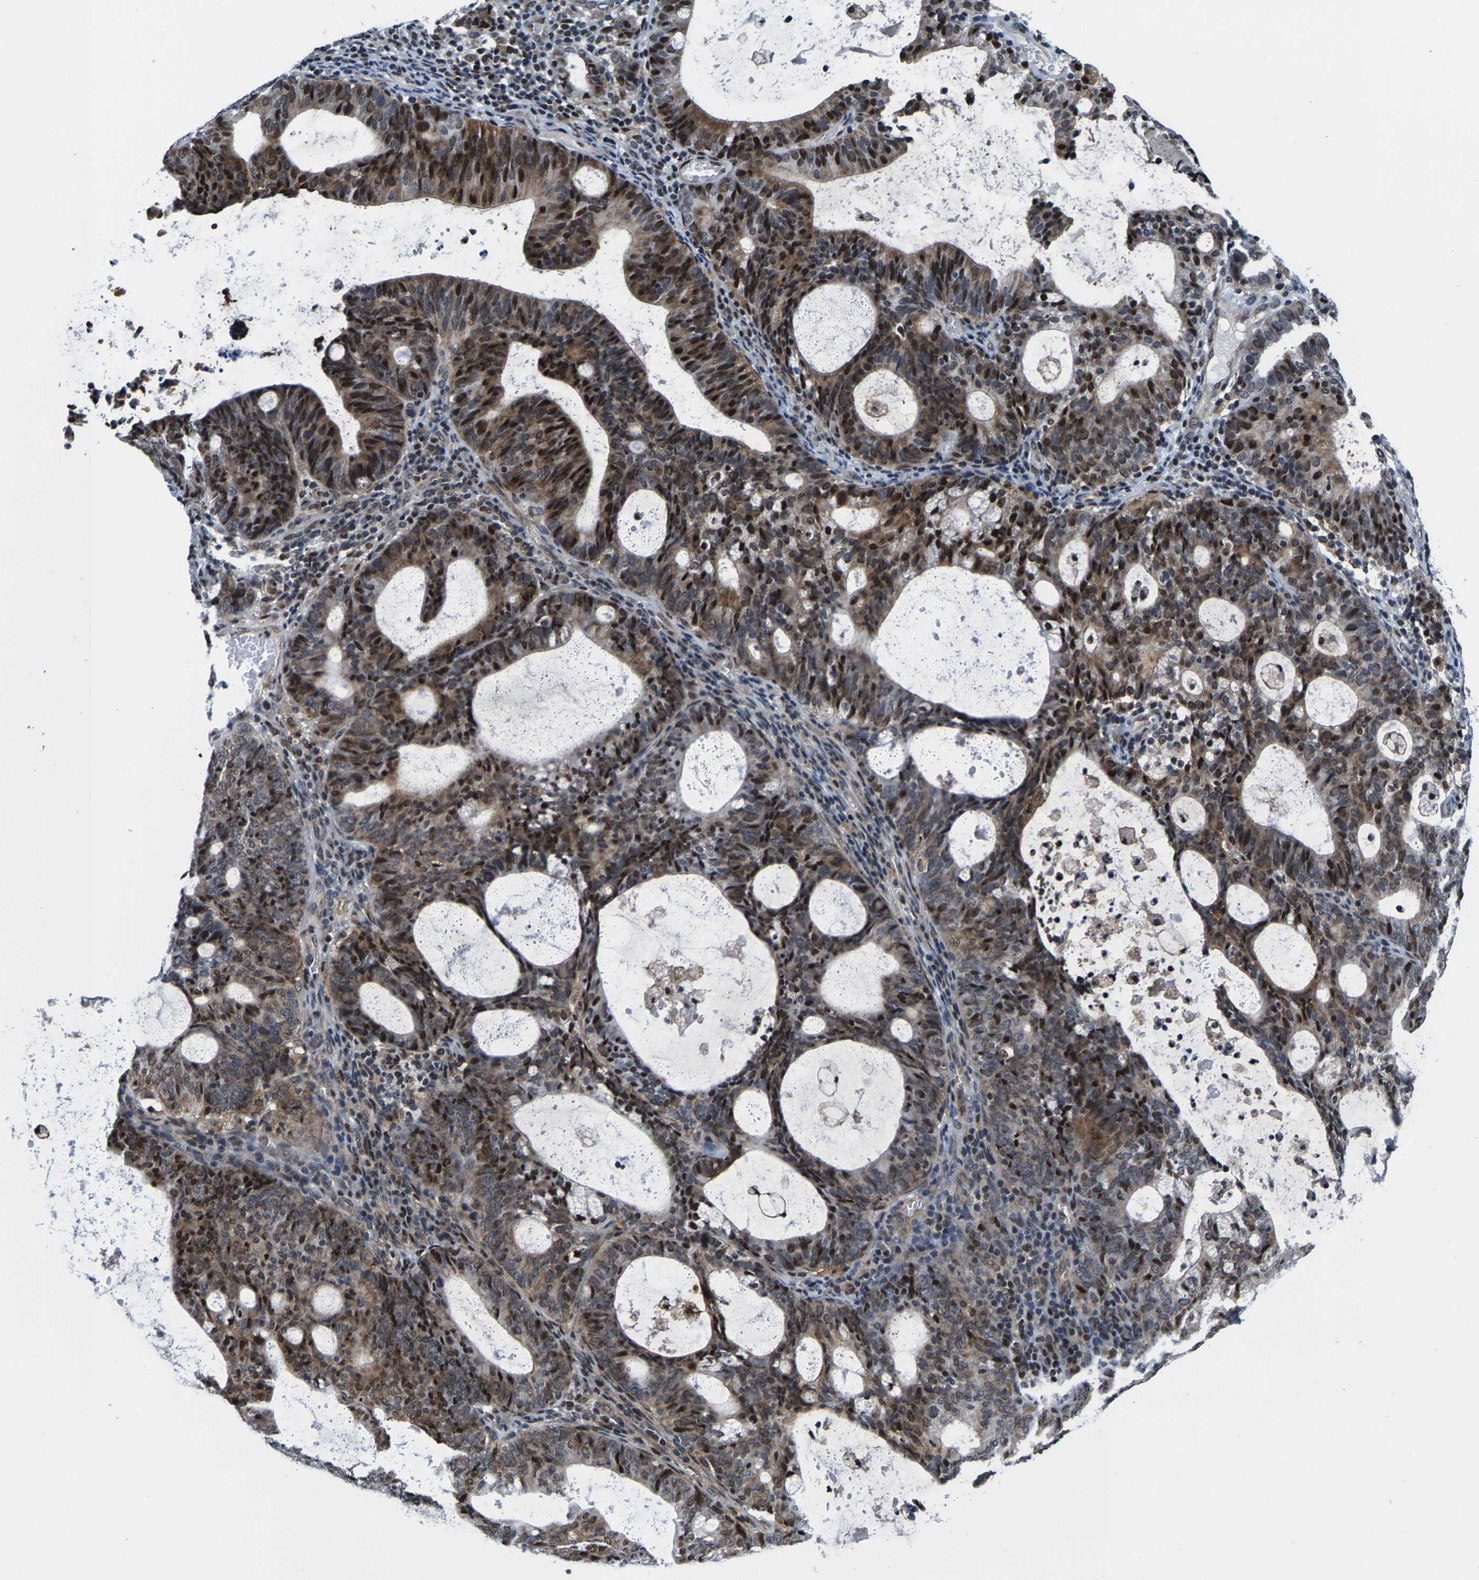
{"staining": {"intensity": "moderate", "quantity": "25%-75%", "location": "cytoplasmic/membranous,nuclear"}, "tissue": "endometrial cancer", "cell_type": "Tumor cells", "image_type": "cancer", "snomed": [{"axis": "morphology", "description": "Adenocarcinoma, NOS"}, {"axis": "topography", "description": "Uterus"}], "caption": "Human adenocarcinoma (endometrial) stained with a brown dye exhibits moderate cytoplasmic/membranous and nuclear positive positivity in approximately 25%-75% of tumor cells.", "gene": "GTPBP10", "patient": {"sex": "female", "age": 83}}